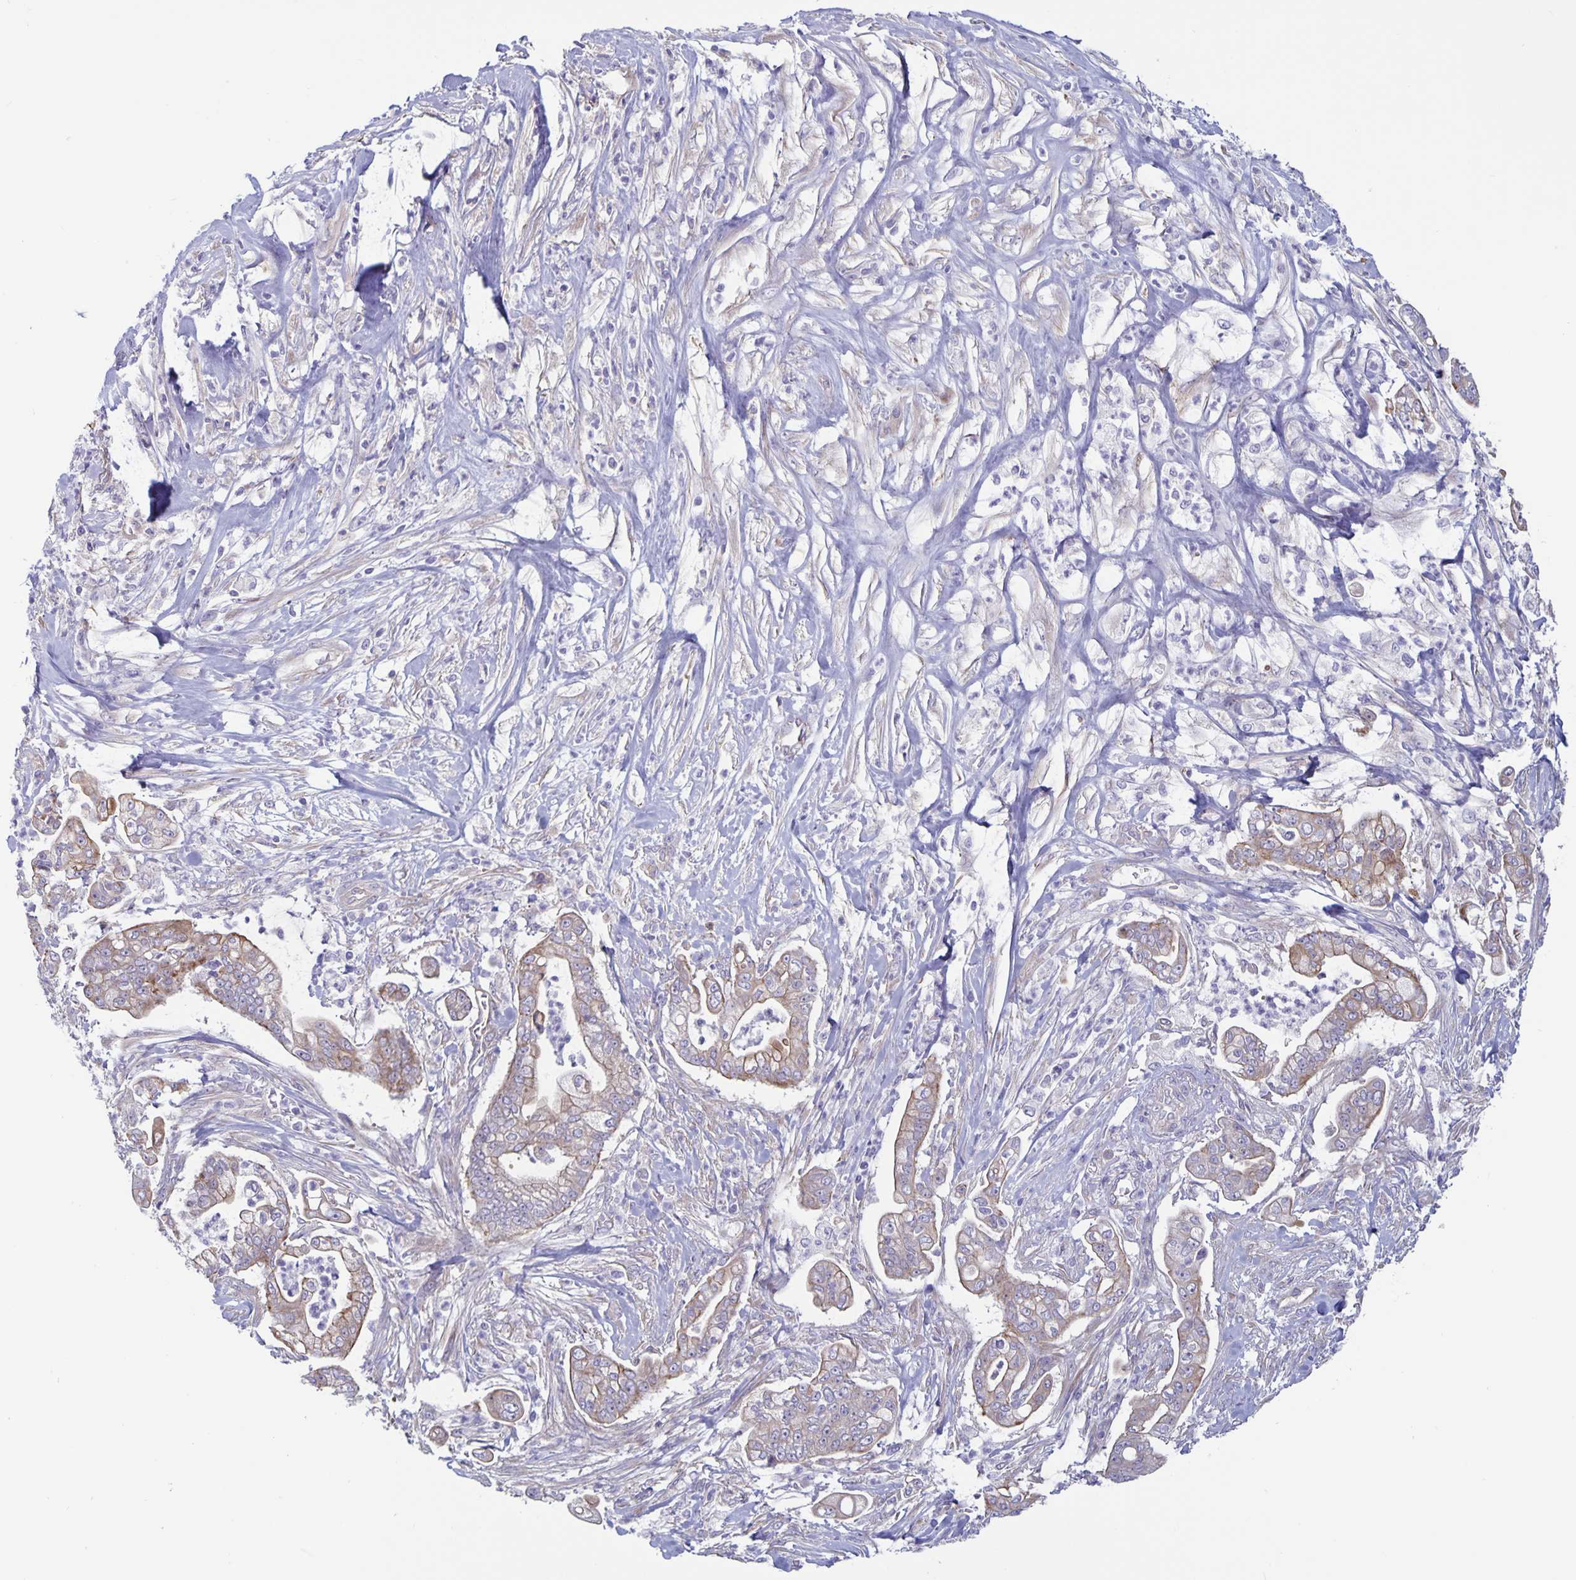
{"staining": {"intensity": "moderate", "quantity": "25%-75%", "location": "cytoplasmic/membranous"}, "tissue": "pancreatic cancer", "cell_type": "Tumor cells", "image_type": "cancer", "snomed": [{"axis": "morphology", "description": "Adenocarcinoma, NOS"}, {"axis": "topography", "description": "Pancreas"}], "caption": "A high-resolution histopathology image shows IHC staining of adenocarcinoma (pancreatic), which demonstrates moderate cytoplasmic/membranous expression in about 25%-75% of tumor cells.", "gene": "PLCB3", "patient": {"sex": "female", "age": 69}}